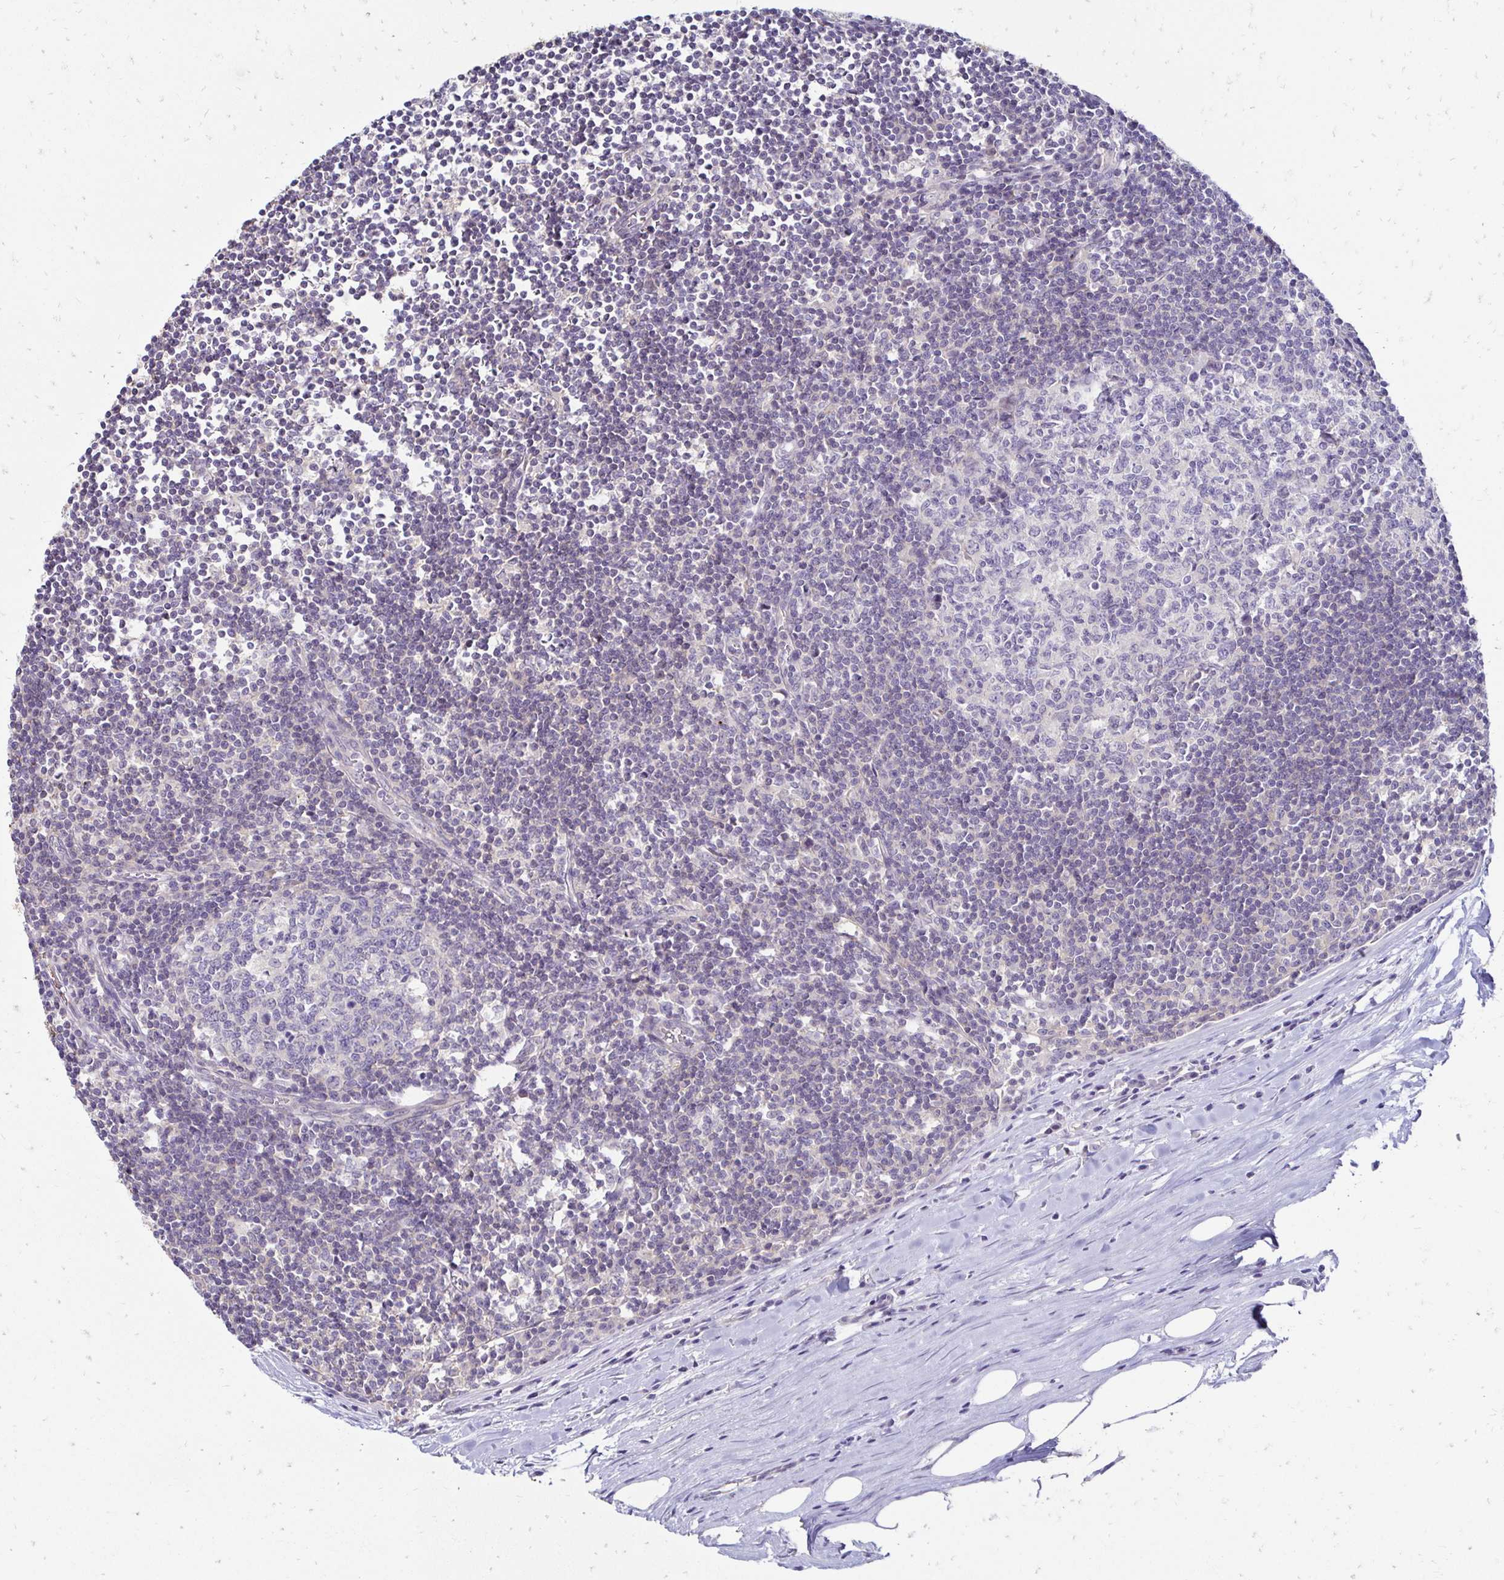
{"staining": {"intensity": "negative", "quantity": "none", "location": "none"}, "tissue": "lymph node", "cell_type": "Germinal center cells", "image_type": "normal", "snomed": [{"axis": "morphology", "description": "Normal tissue, NOS"}, {"axis": "topography", "description": "Lymph node"}], "caption": "This histopathology image is of benign lymph node stained with immunohistochemistry (IHC) to label a protein in brown with the nuclei are counter-stained blue. There is no expression in germinal center cells.", "gene": "C1QTNF2", "patient": {"sex": "male", "age": 67}}